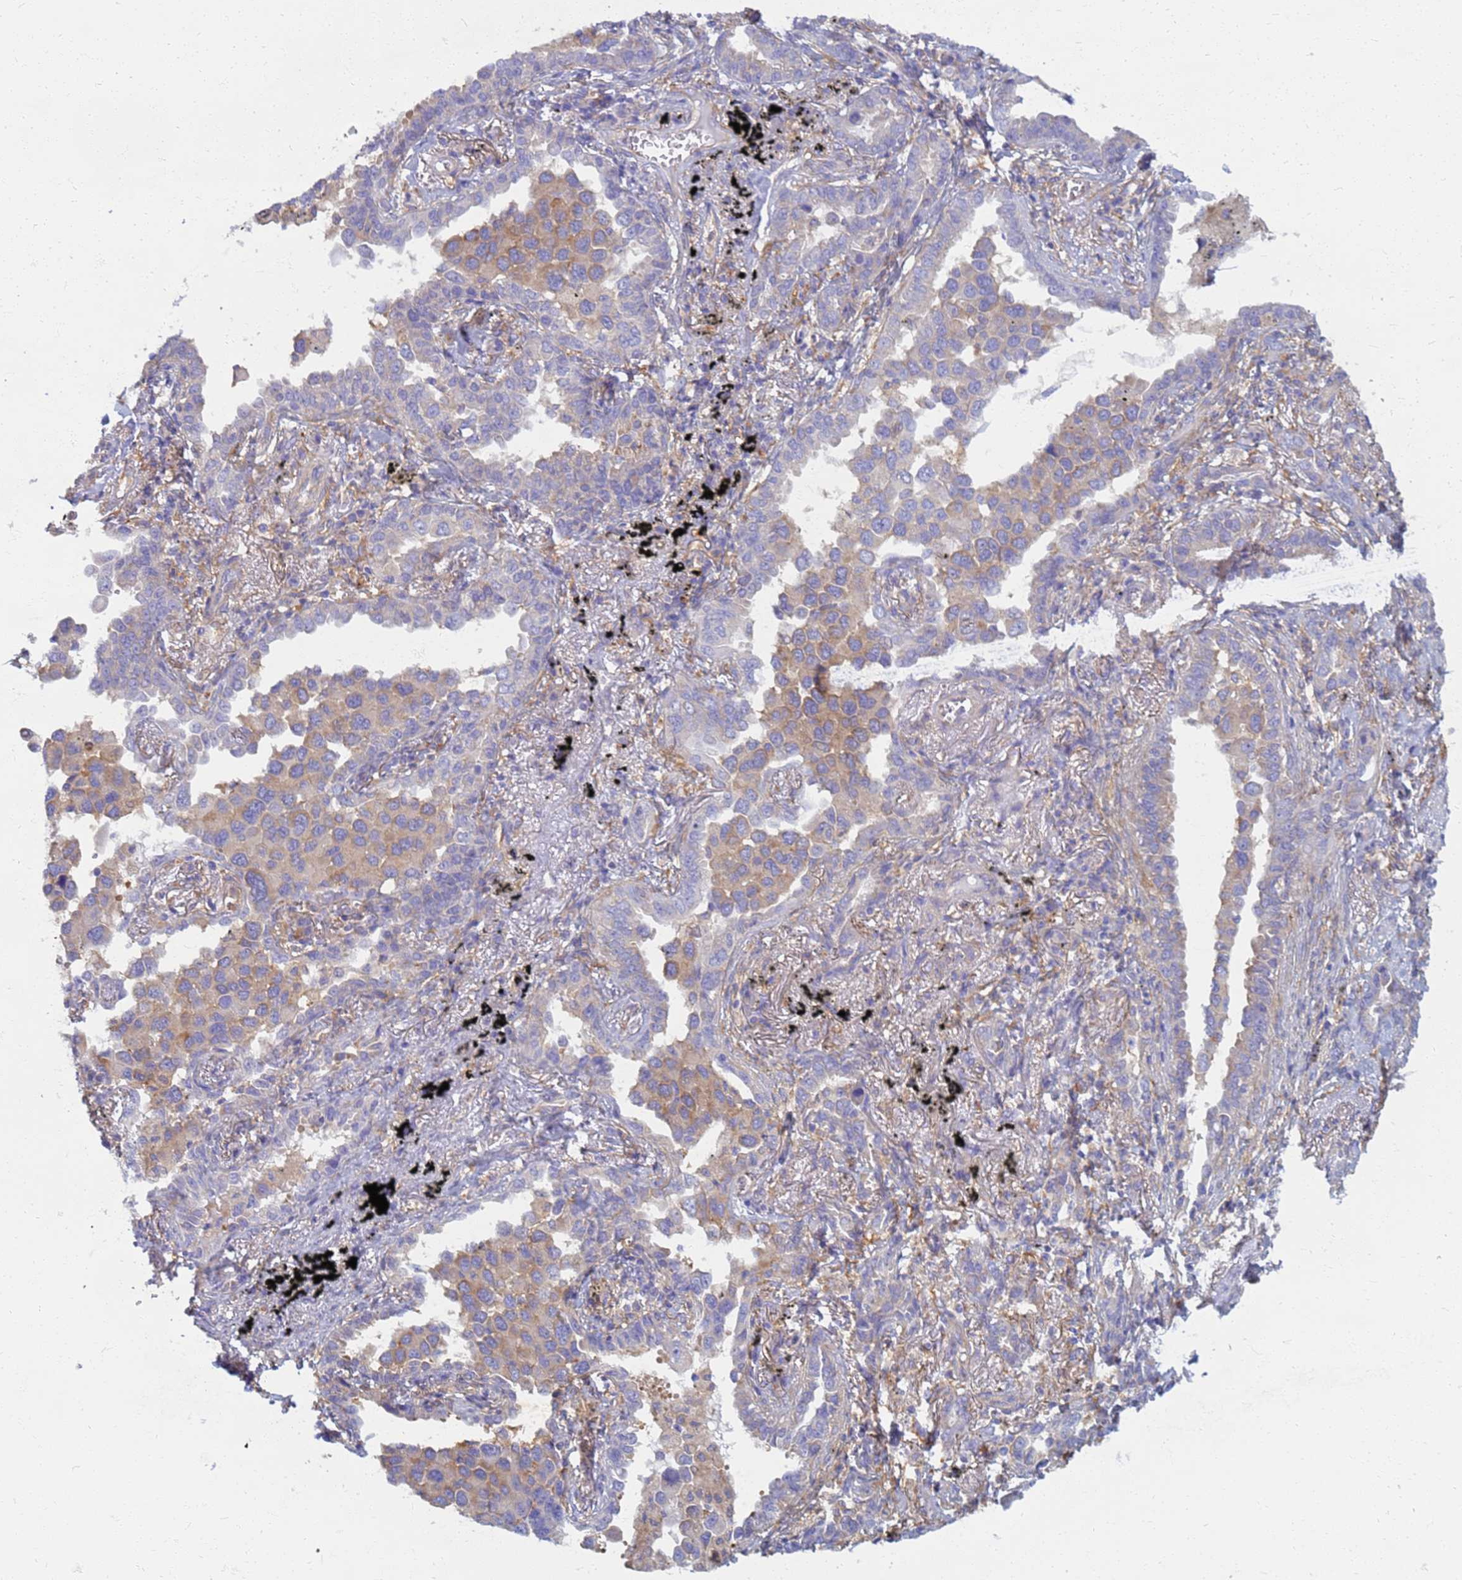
{"staining": {"intensity": "weak", "quantity": ">75%", "location": "cytoplasmic/membranous"}, "tissue": "lung cancer", "cell_type": "Tumor cells", "image_type": "cancer", "snomed": [{"axis": "morphology", "description": "Adenocarcinoma, NOS"}, {"axis": "topography", "description": "Lung"}], "caption": "A low amount of weak cytoplasmic/membranous positivity is identified in about >75% of tumor cells in lung cancer (adenocarcinoma) tissue. The staining is performed using DAB (3,3'-diaminobenzidine) brown chromogen to label protein expression. The nuclei are counter-stained blue using hematoxylin.", "gene": "EEA1", "patient": {"sex": "male", "age": 67}}